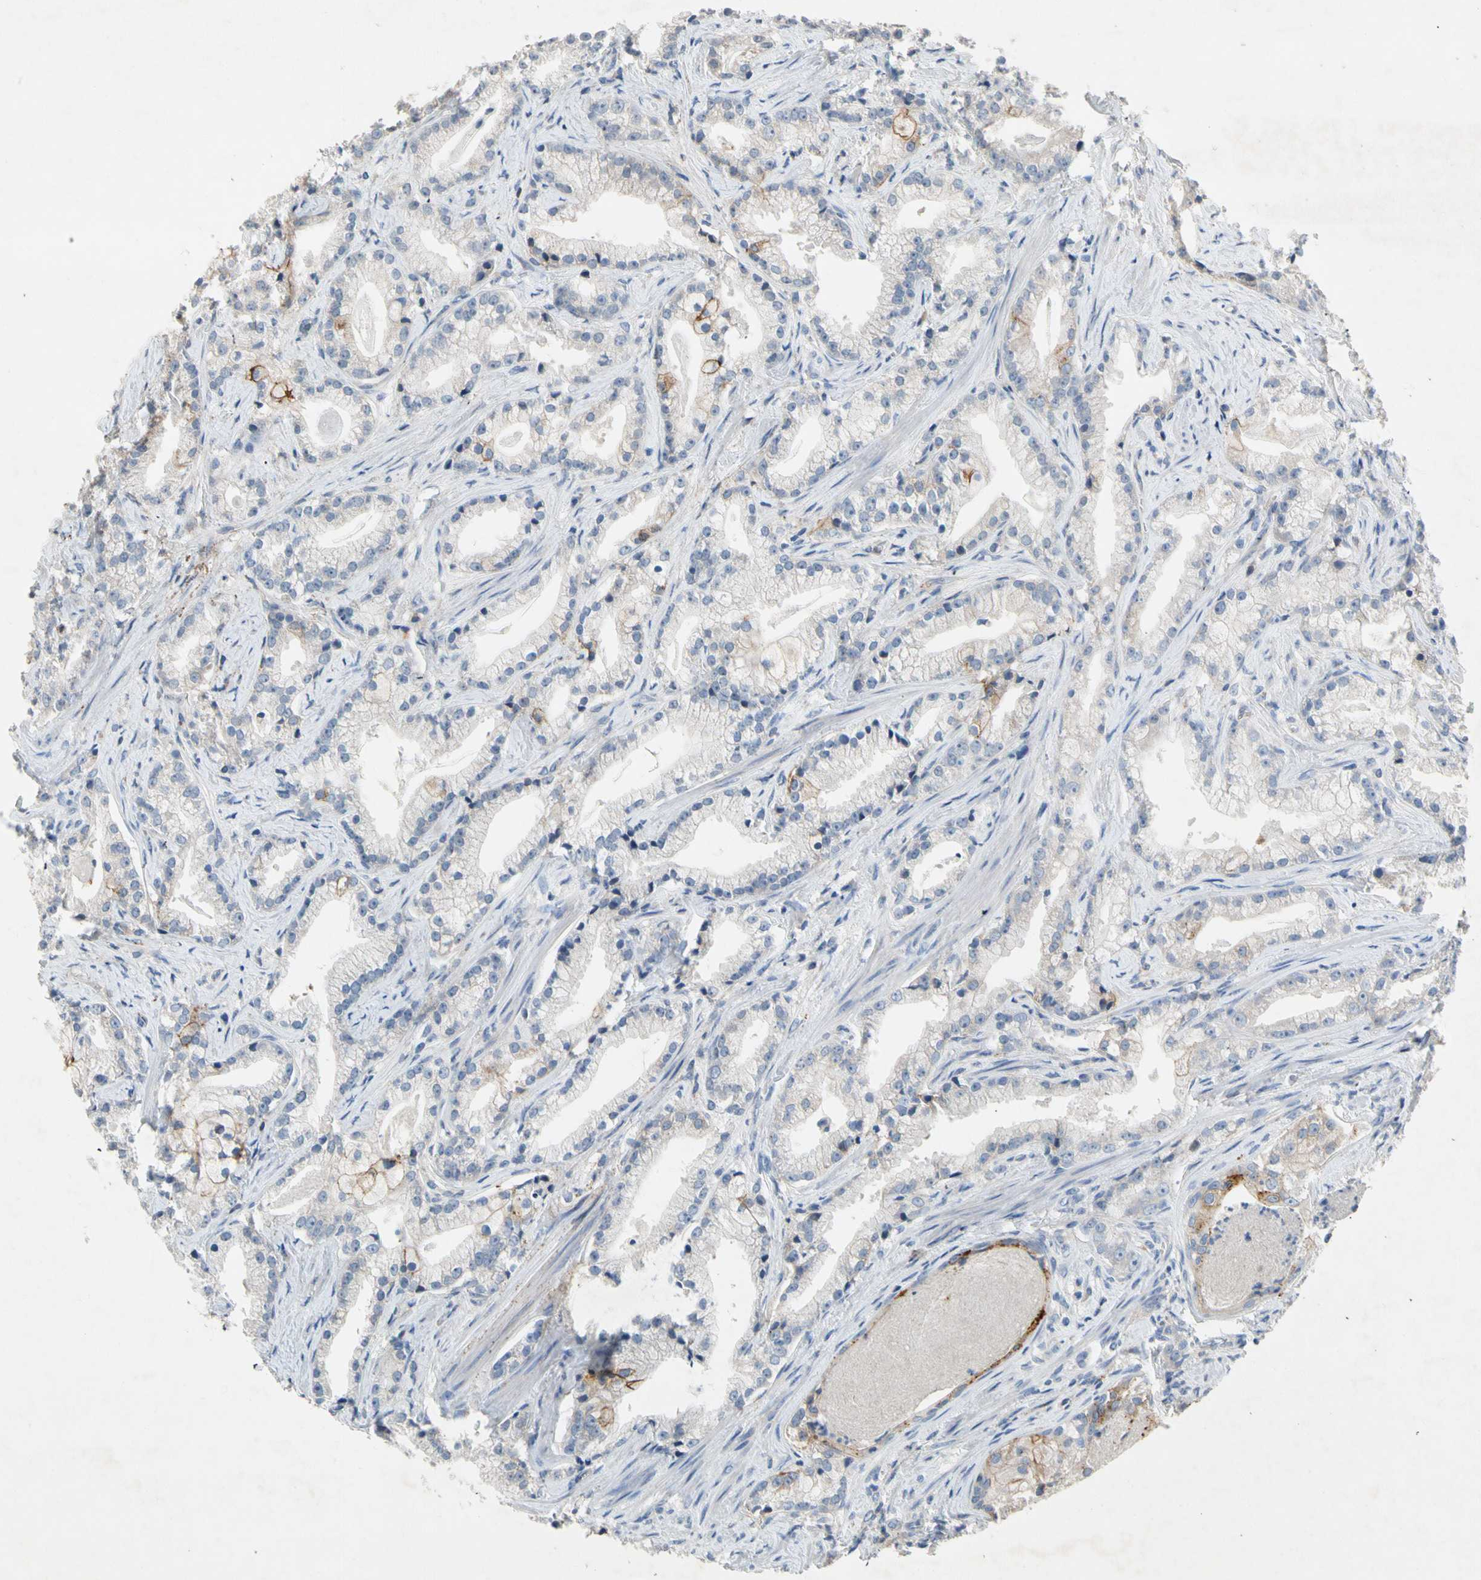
{"staining": {"intensity": "negative", "quantity": "none", "location": "none"}, "tissue": "prostate cancer", "cell_type": "Tumor cells", "image_type": "cancer", "snomed": [{"axis": "morphology", "description": "Adenocarcinoma, Low grade"}, {"axis": "topography", "description": "Prostate"}], "caption": "A high-resolution micrograph shows immunohistochemistry (IHC) staining of prostate adenocarcinoma (low-grade), which demonstrates no significant expression in tumor cells.", "gene": "NDFIP2", "patient": {"sex": "male", "age": 59}}